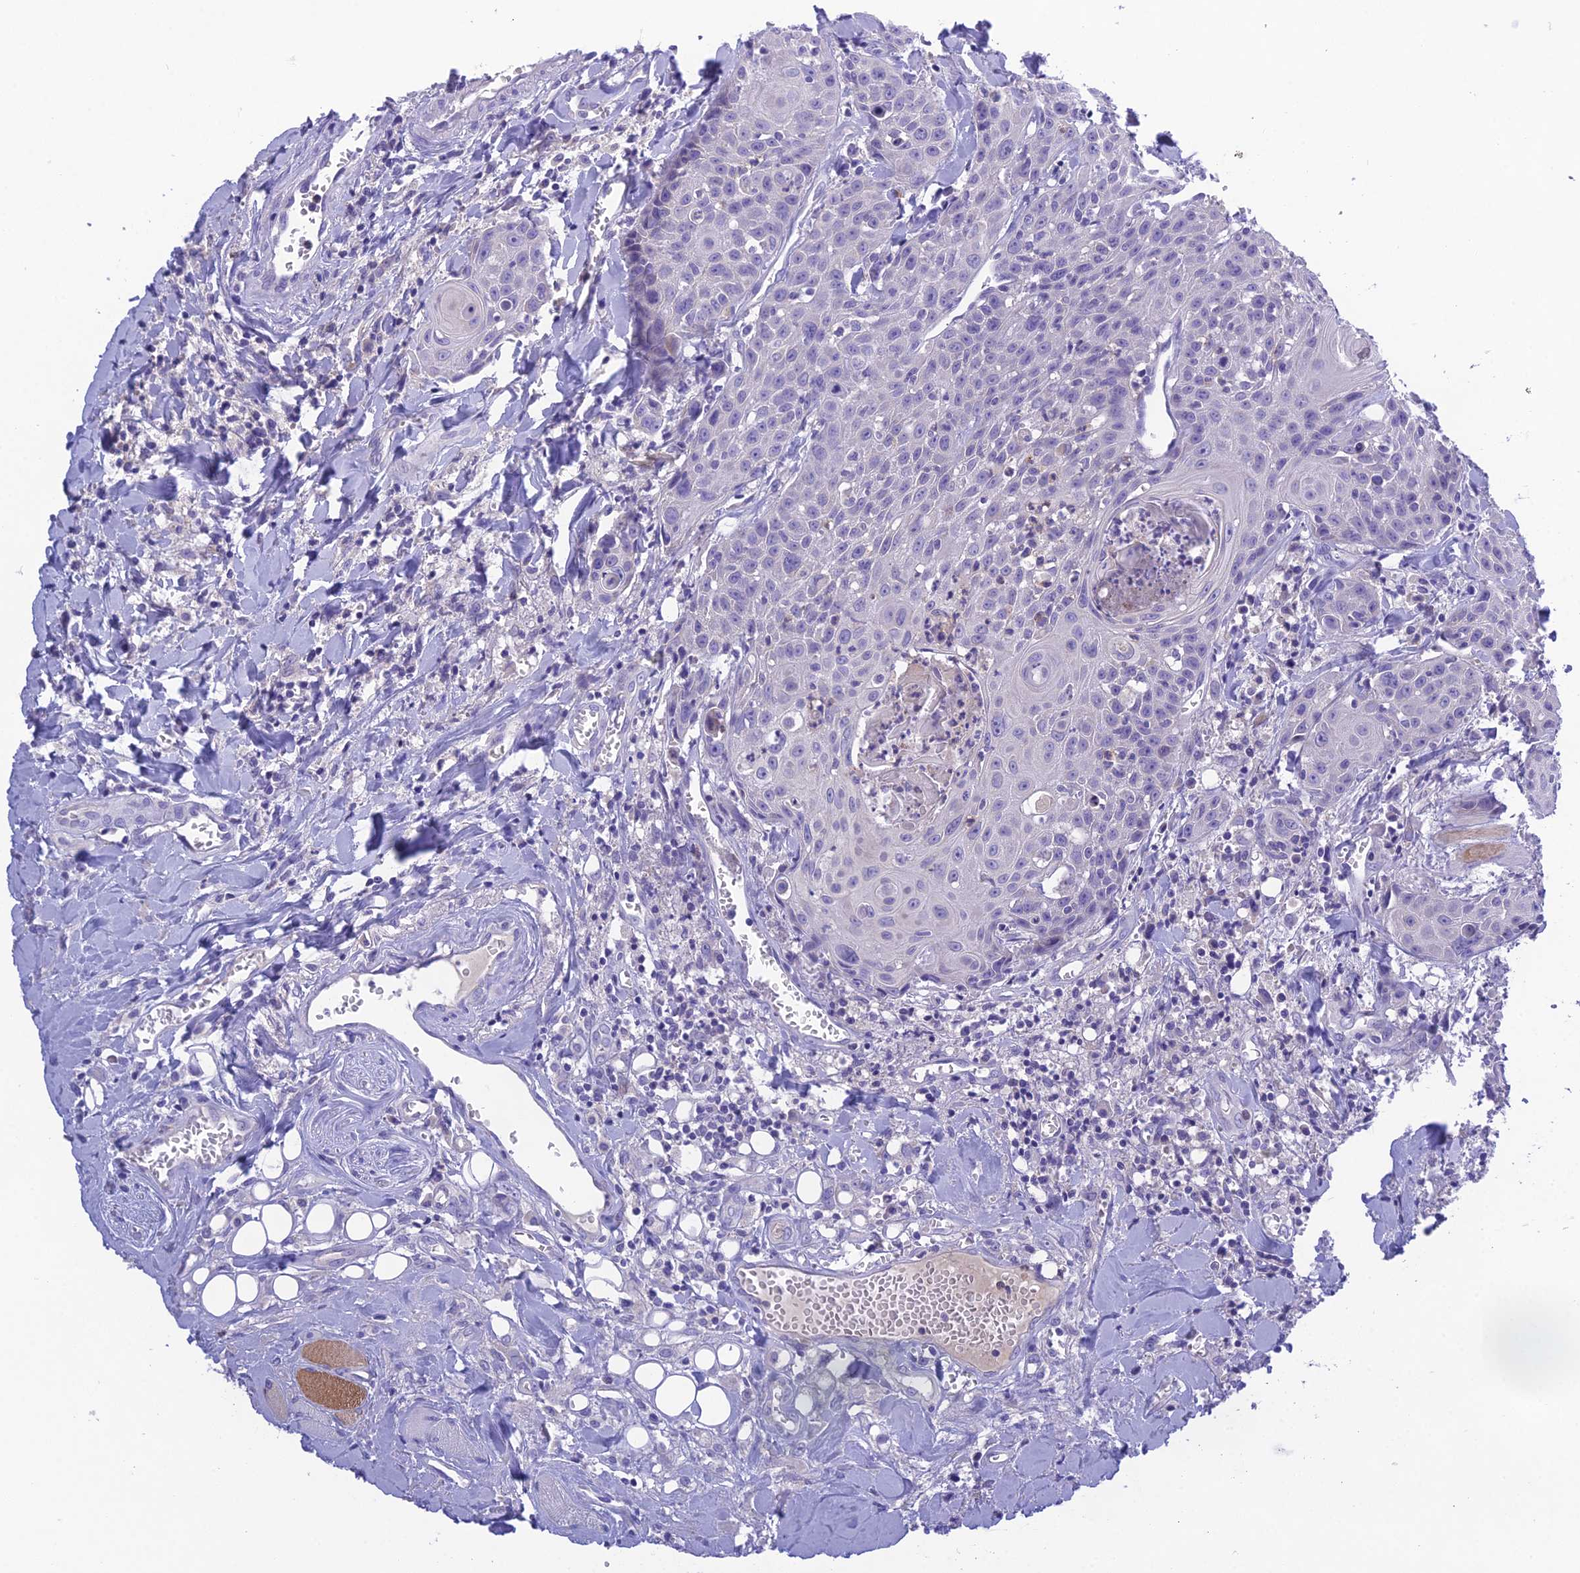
{"staining": {"intensity": "negative", "quantity": "none", "location": "none"}, "tissue": "head and neck cancer", "cell_type": "Tumor cells", "image_type": "cancer", "snomed": [{"axis": "morphology", "description": "Squamous cell carcinoma, NOS"}, {"axis": "topography", "description": "Oral tissue"}, {"axis": "topography", "description": "Head-Neck"}], "caption": "Immunohistochemistry (IHC) micrograph of neoplastic tissue: human head and neck squamous cell carcinoma stained with DAB displays no significant protein staining in tumor cells.", "gene": "KIAA0408", "patient": {"sex": "female", "age": 82}}